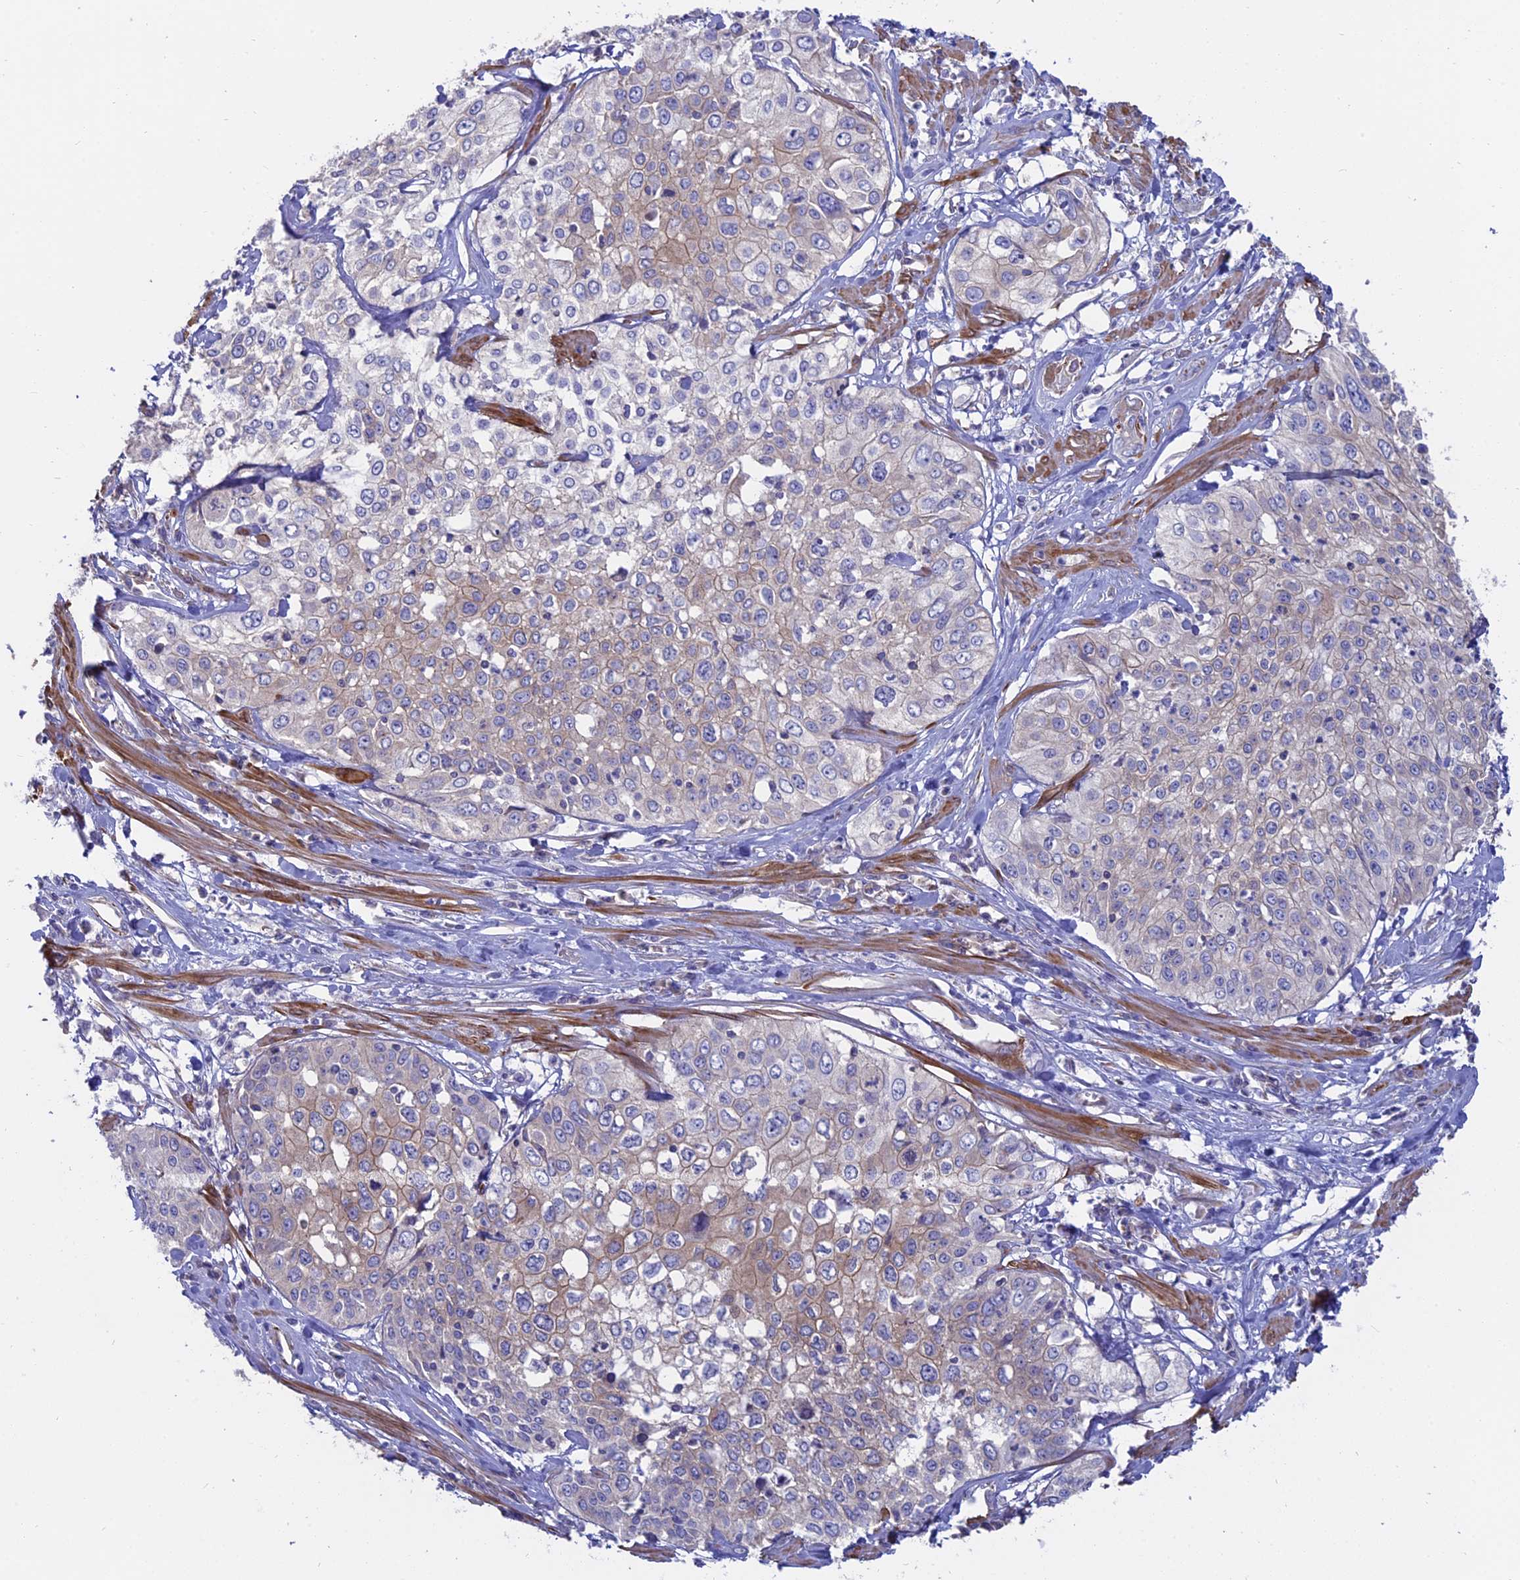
{"staining": {"intensity": "weak", "quantity": "25%-75%", "location": "cytoplasmic/membranous"}, "tissue": "cervical cancer", "cell_type": "Tumor cells", "image_type": "cancer", "snomed": [{"axis": "morphology", "description": "Squamous cell carcinoma, NOS"}, {"axis": "topography", "description": "Cervix"}], "caption": "The micrograph demonstrates staining of cervical cancer, revealing weak cytoplasmic/membranous protein positivity (brown color) within tumor cells. (DAB IHC with brightfield microscopy, high magnification).", "gene": "MYO5B", "patient": {"sex": "female", "age": 31}}